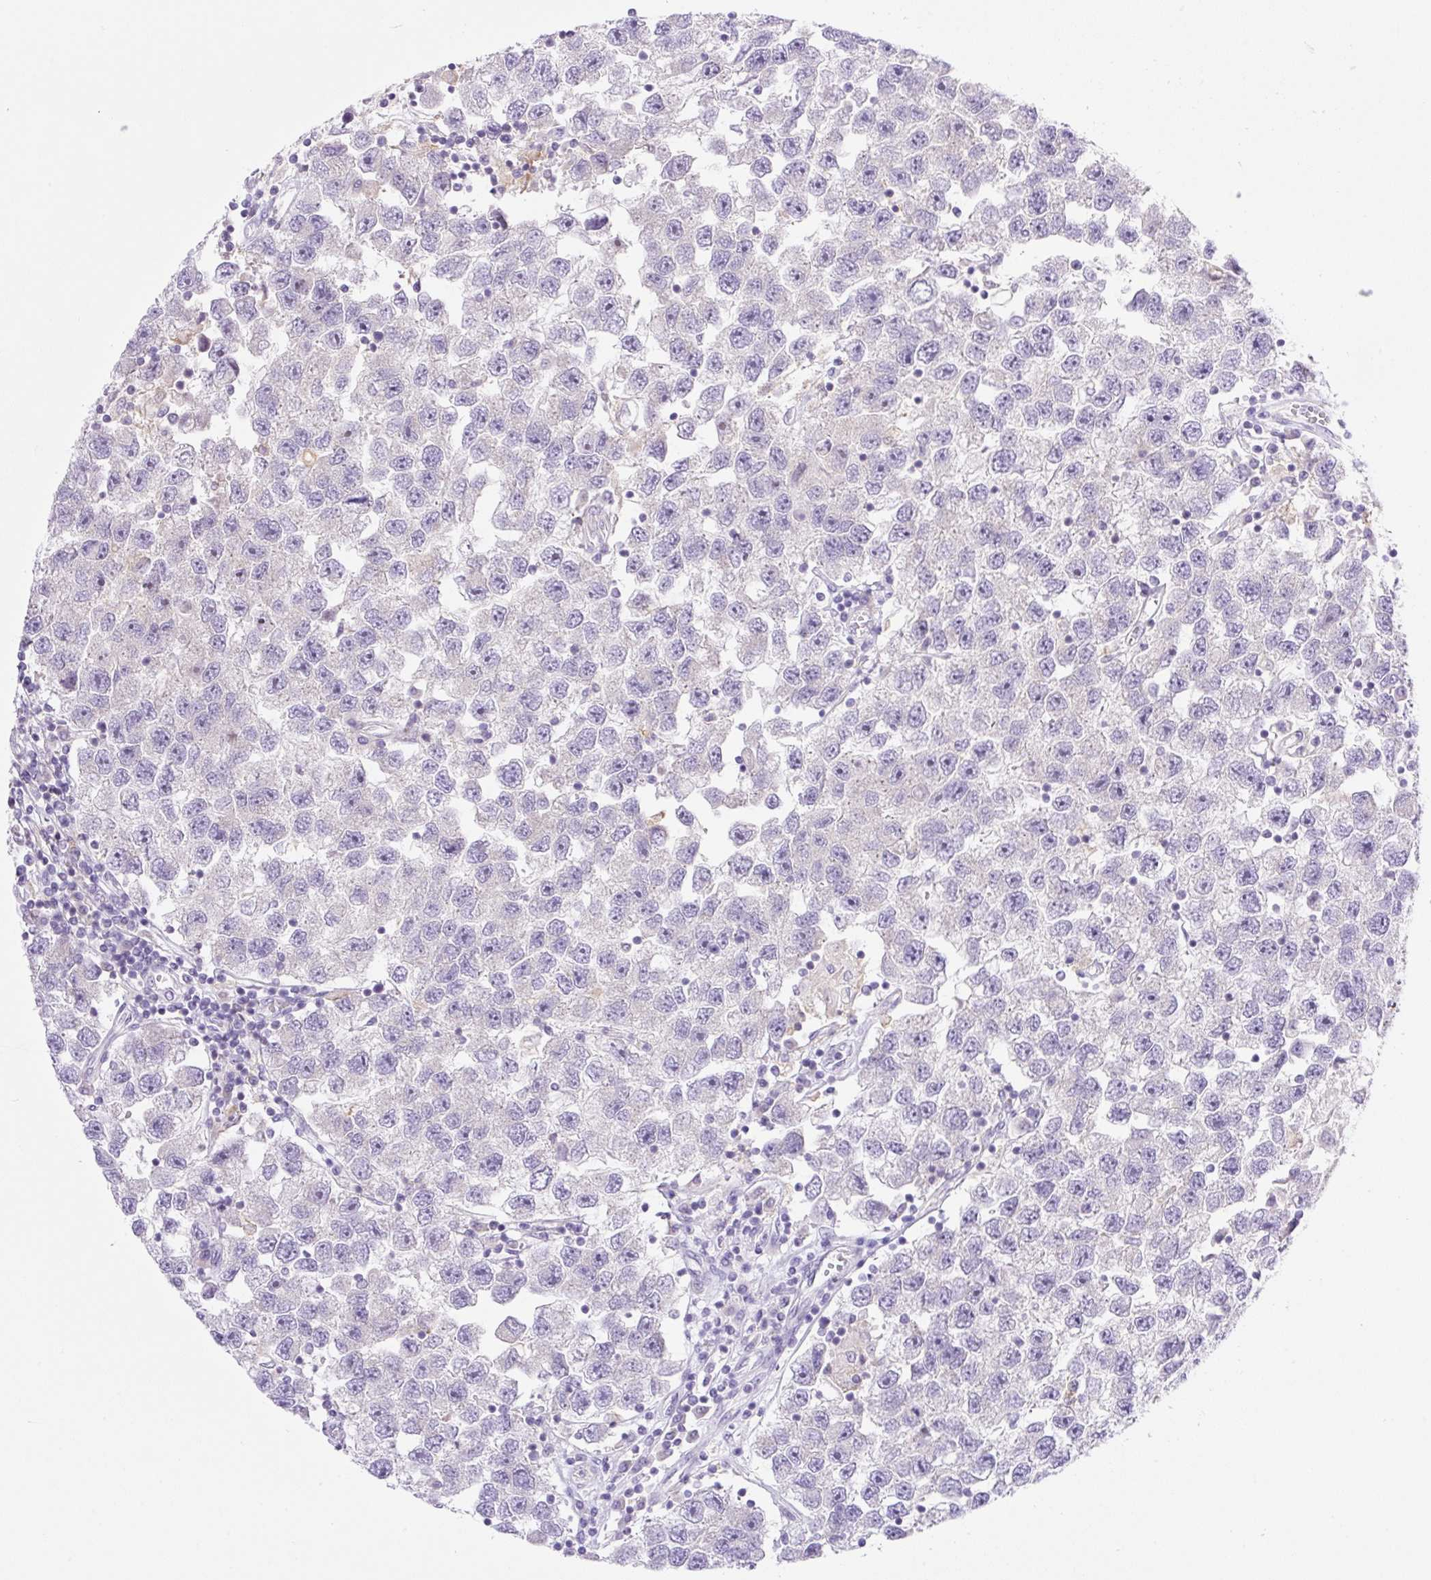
{"staining": {"intensity": "negative", "quantity": "none", "location": "none"}, "tissue": "testis cancer", "cell_type": "Tumor cells", "image_type": "cancer", "snomed": [{"axis": "morphology", "description": "Seminoma, NOS"}, {"axis": "topography", "description": "Testis"}], "caption": "This is an IHC image of testis cancer (seminoma). There is no staining in tumor cells.", "gene": "CAMK2B", "patient": {"sex": "male", "age": 26}}